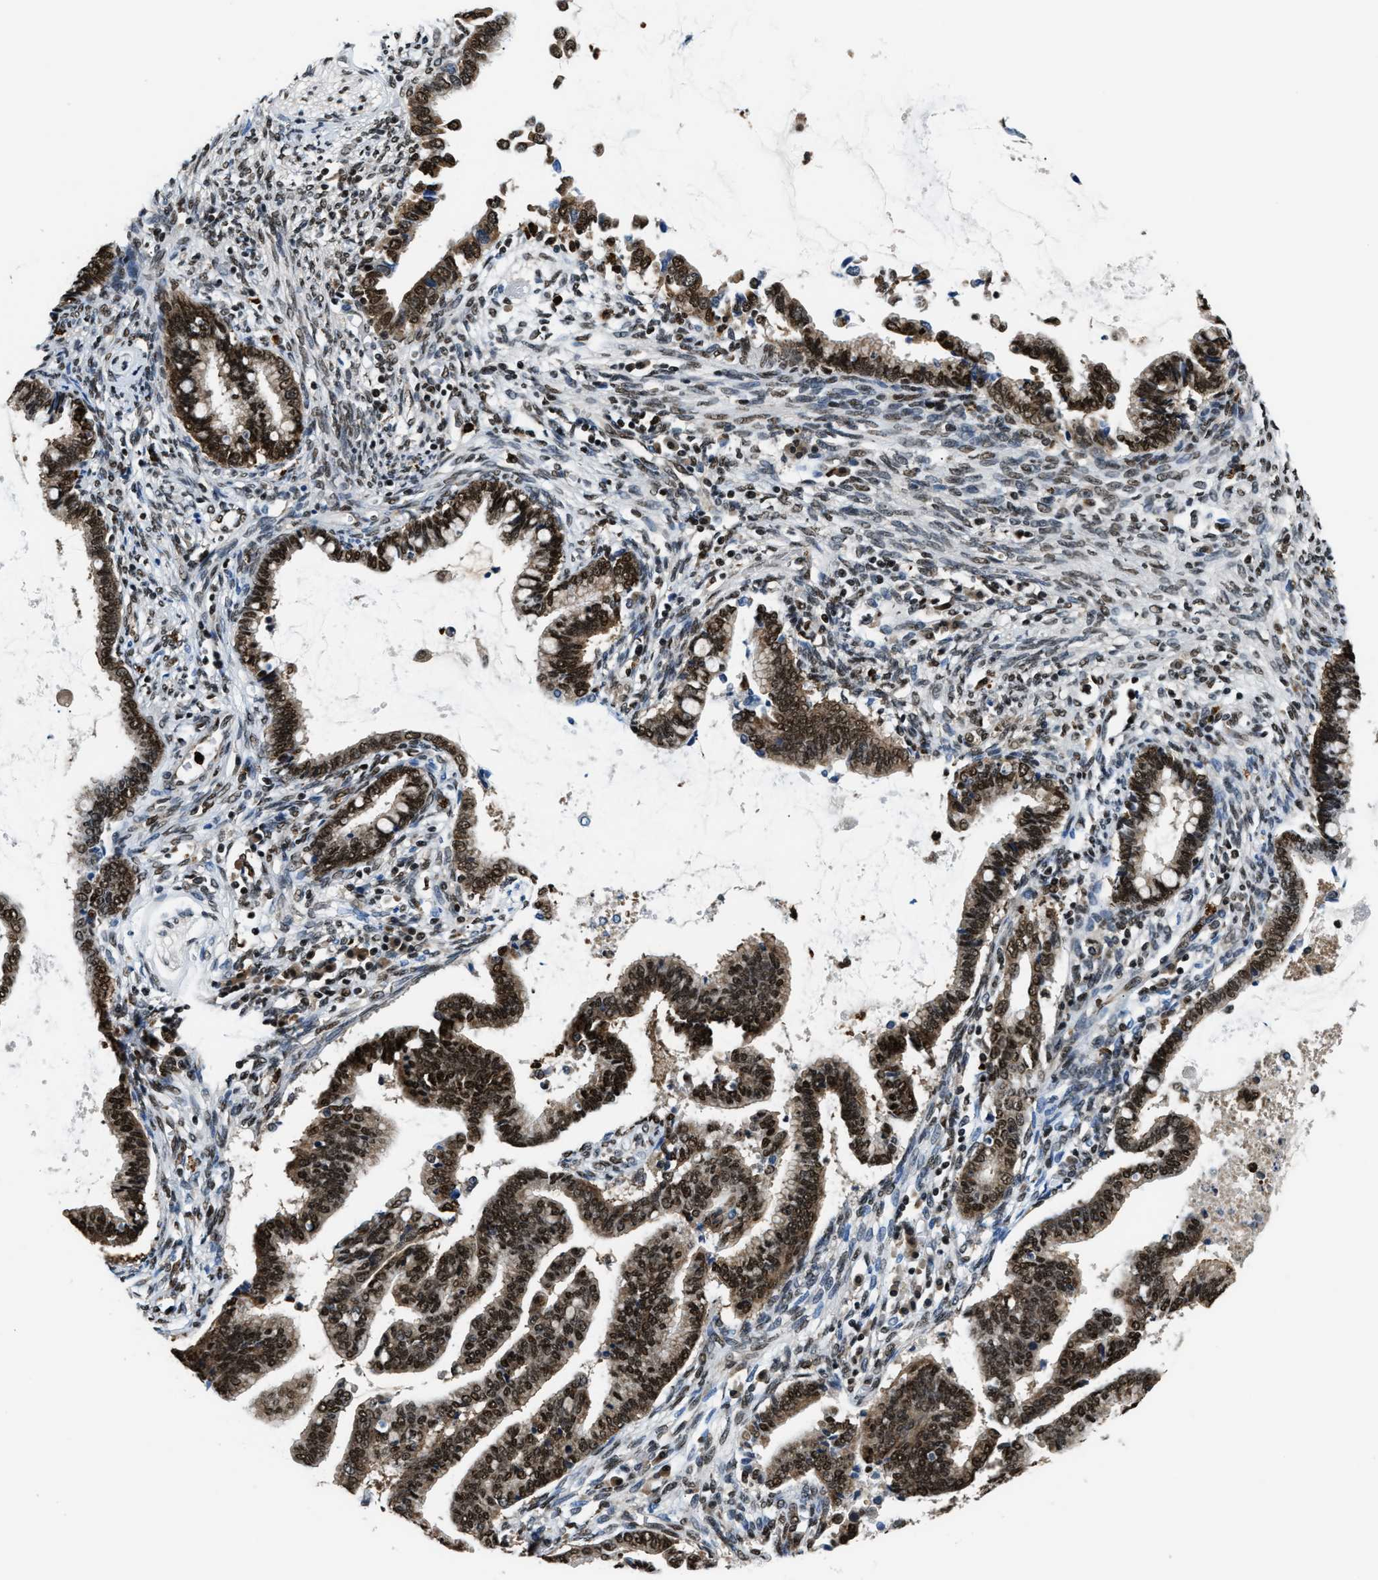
{"staining": {"intensity": "strong", "quantity": ">75%", "location": "cytoplasmic/membranous,nuclear"}, "tissue": "cervical cancer", "cell_type": "Tumor cells", "image_type": "cancer", "snomed": [{"axis": "morphology", "description": "Adenocarcinoma, NOS"}, {"axis": "topography", "description": "Cervix"}], "caption": "Immunohistochemistry (IHC) image of human cervical cancer stained for a protein (brown), which displays high levels of strong cytoplasmic/membranous and nuclear expression in about >75% of tumor cells.", "gene": "CCNDBP1", "patient": {"sex": "female", "age": 44}}